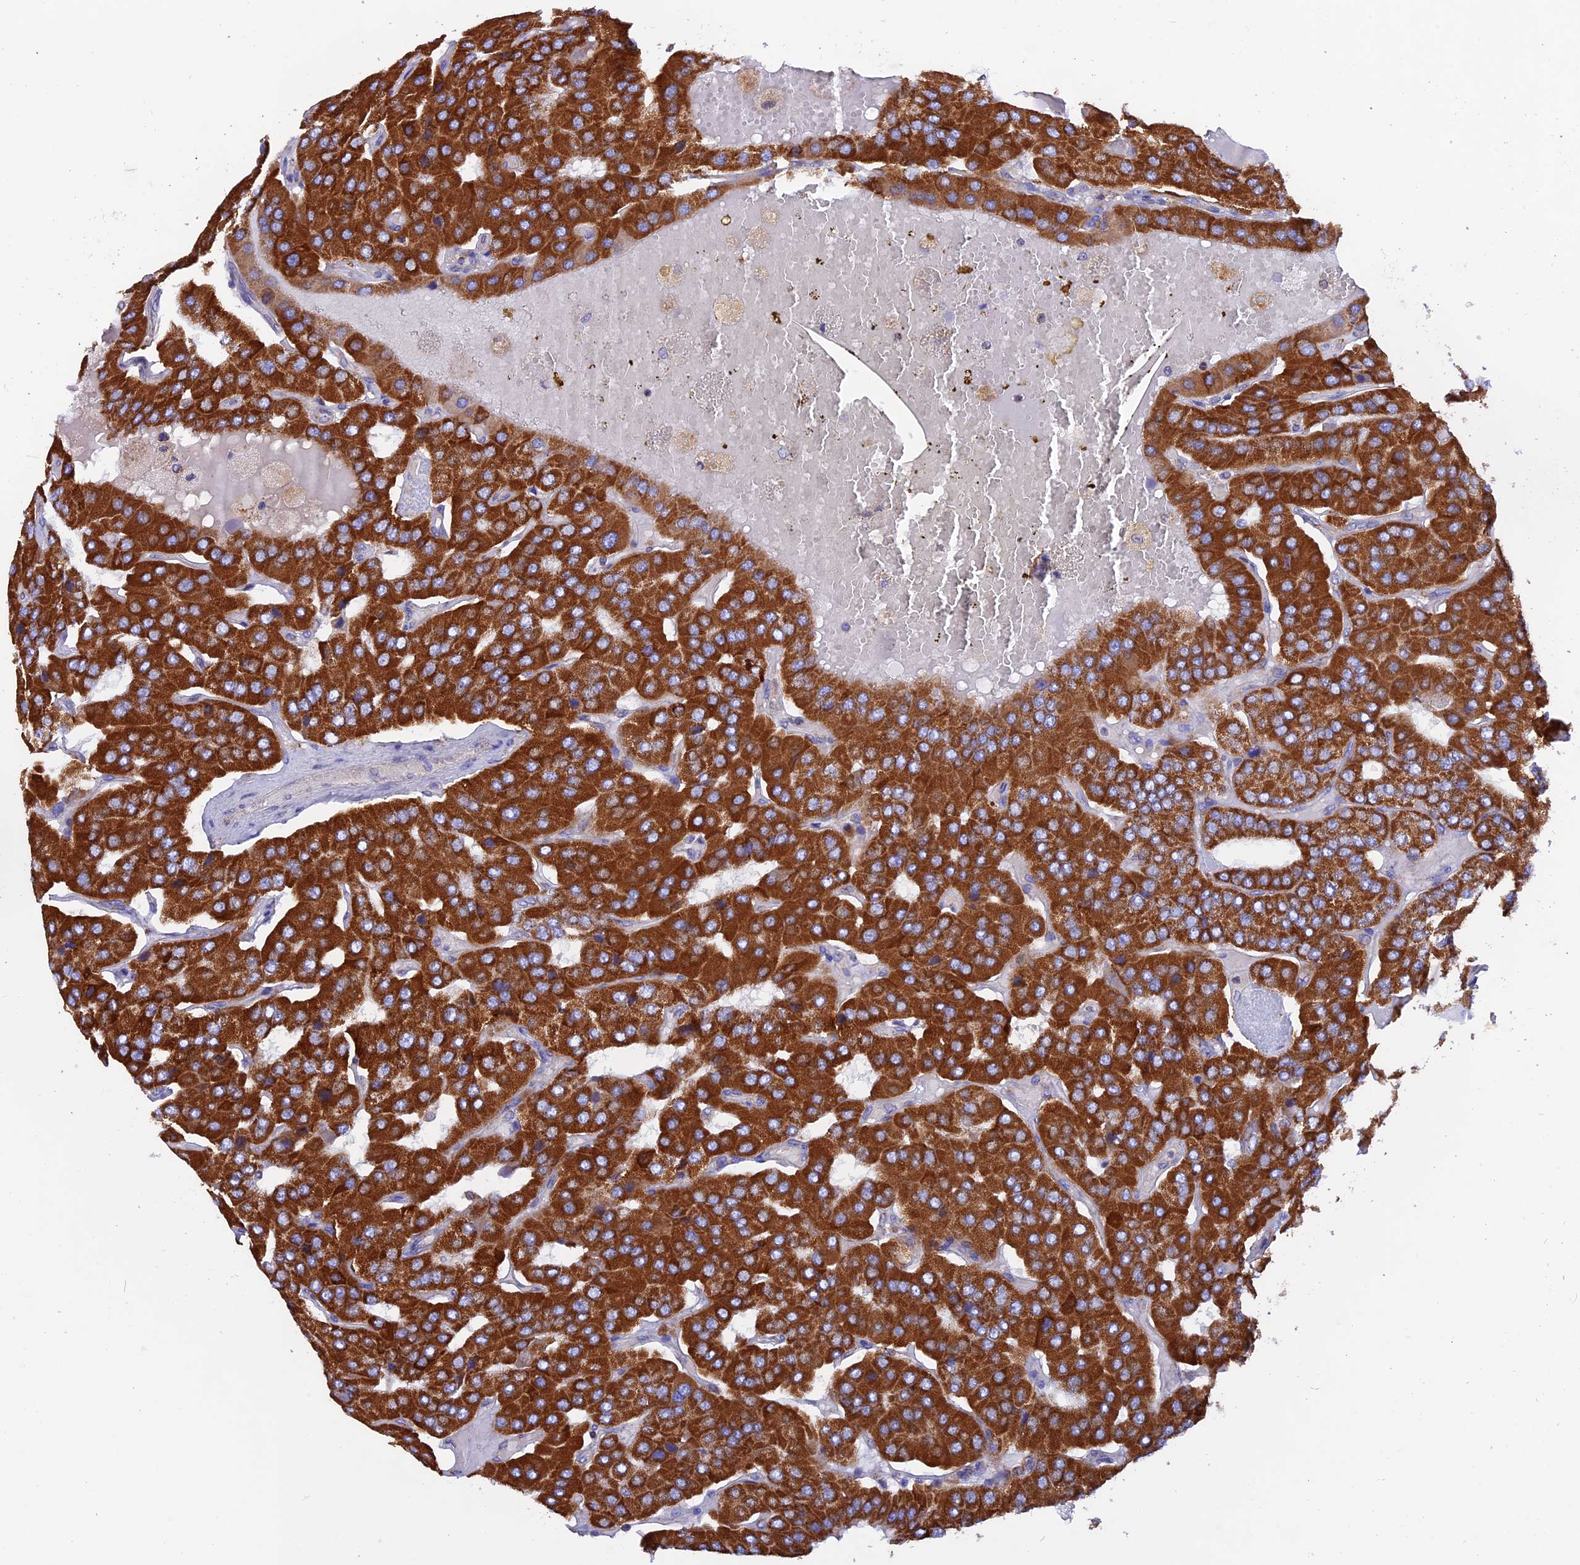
{"staining": {"intensity": "strong", "quantity": ">75%", "location": "cytoplasmic/membranous"}, "tissue": "parathyroid gland", "cell_type": "Glandular cells", "image_type": "normal", "snomed": [{"axis": "morphology", "description": "Normal tissue, NOS"}, {"axis": "morphology", "description": "Adenoma, NOS"}, {"axis": "topography", "description": "Parathyroid gland"}], "caption": "Immunohistochemical staining of normal human parathyroid gland demonstrates high levels of strong cytoplasmic/membranous staining in approximately >75% of glandular cells.", "gene": "GCDH", "patient": {"sex": "female", "age": 86}}